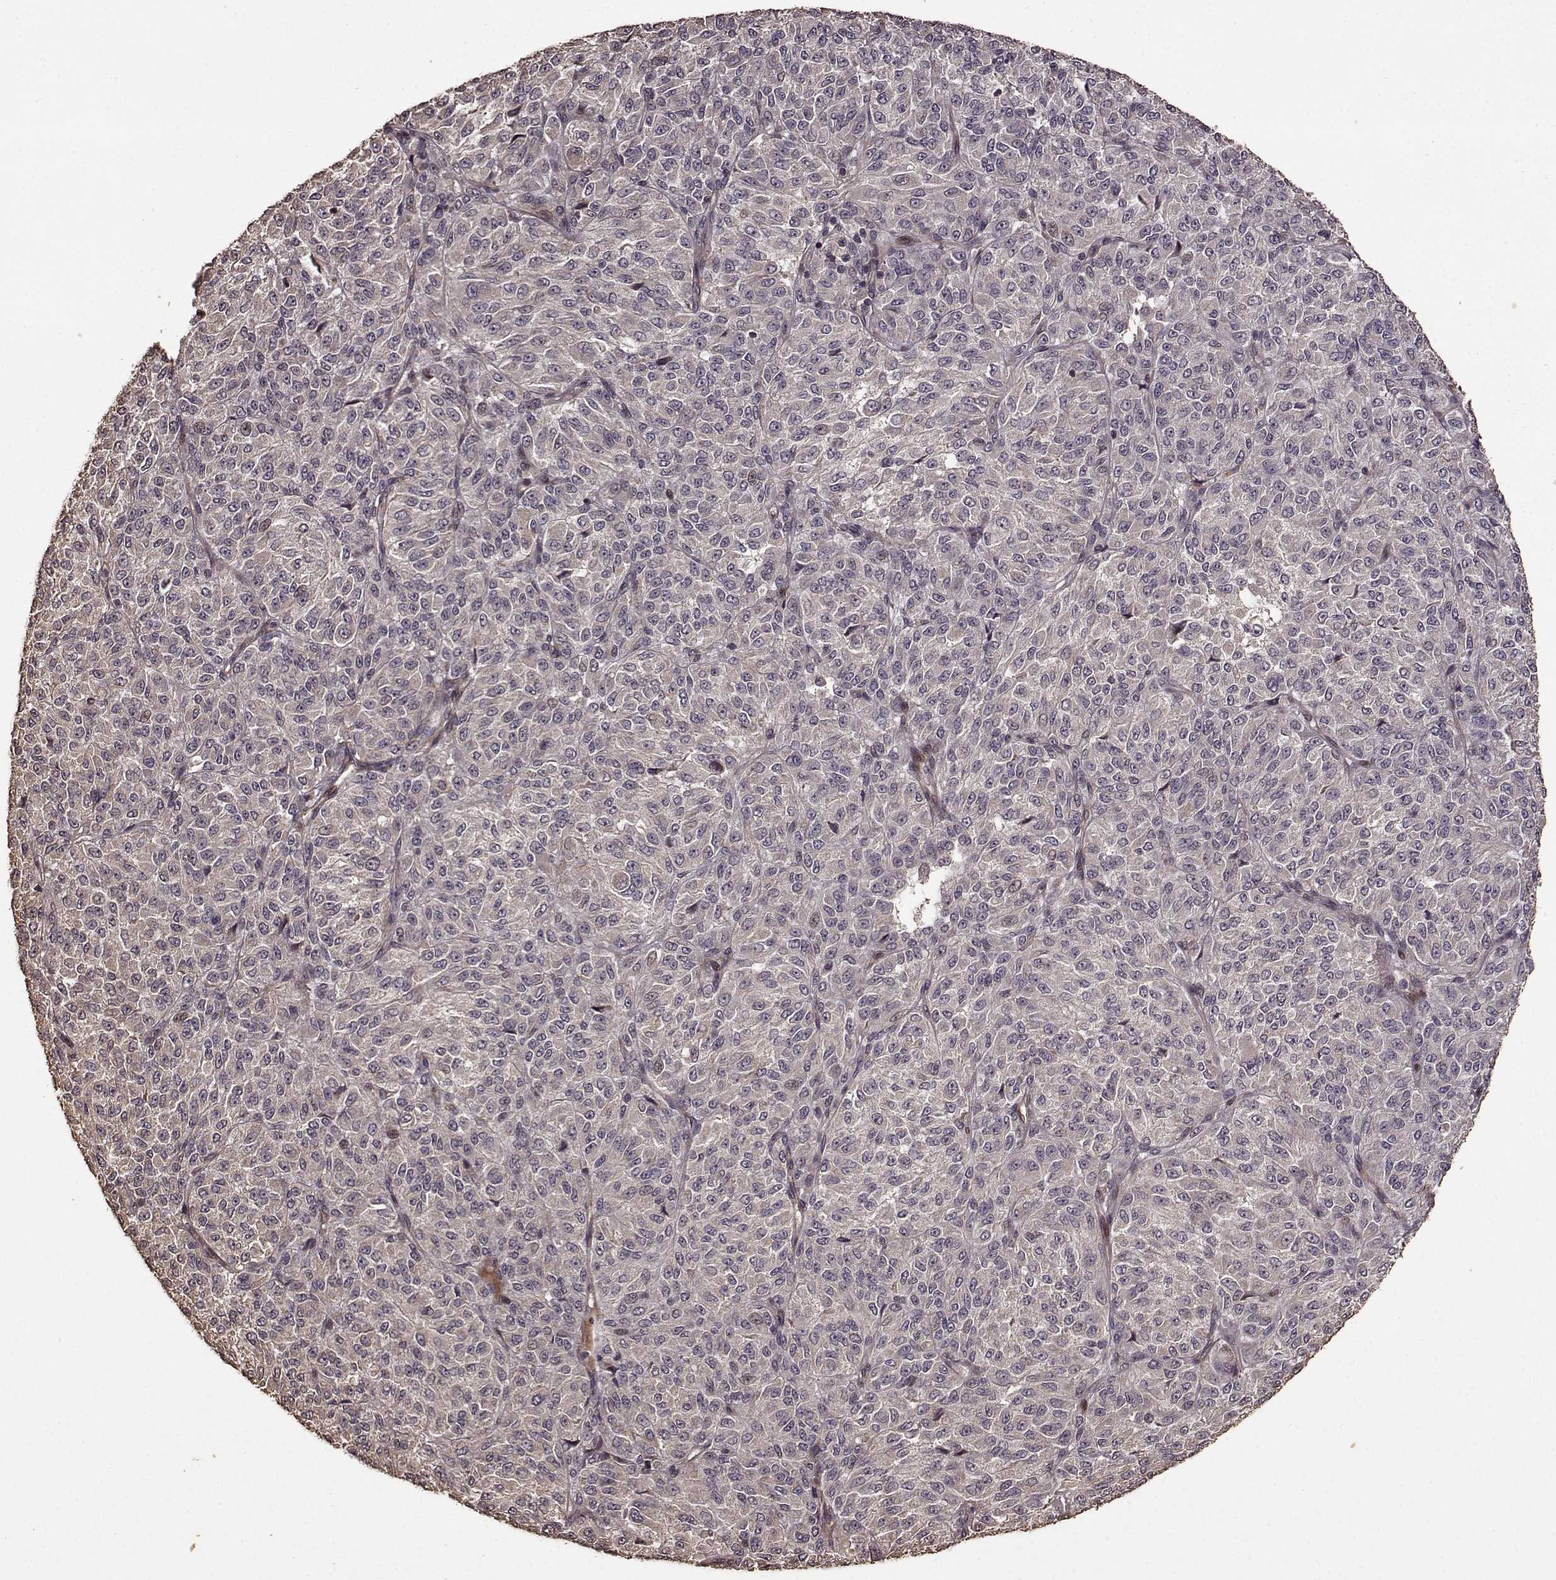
{"staining": {"intensity": "negative", "quantity": "none", "location": "none"}, "tissue": "melanoma", "cell_type": "Tumor cells", "image_type": "cancer", "snomed": [{"axis": "morphology", "description": "Malignant melanoma, Metastatic site"}, {"axis": "topography", "description": "Brain"}], "caption": "High power microscopy micrograph of an immunohistochemistry histopathology image of melanoma, revealing no significant positivity in tumor cells.", "gene": "FBXW11", "patient": {"sex": "female", "age": 56}}